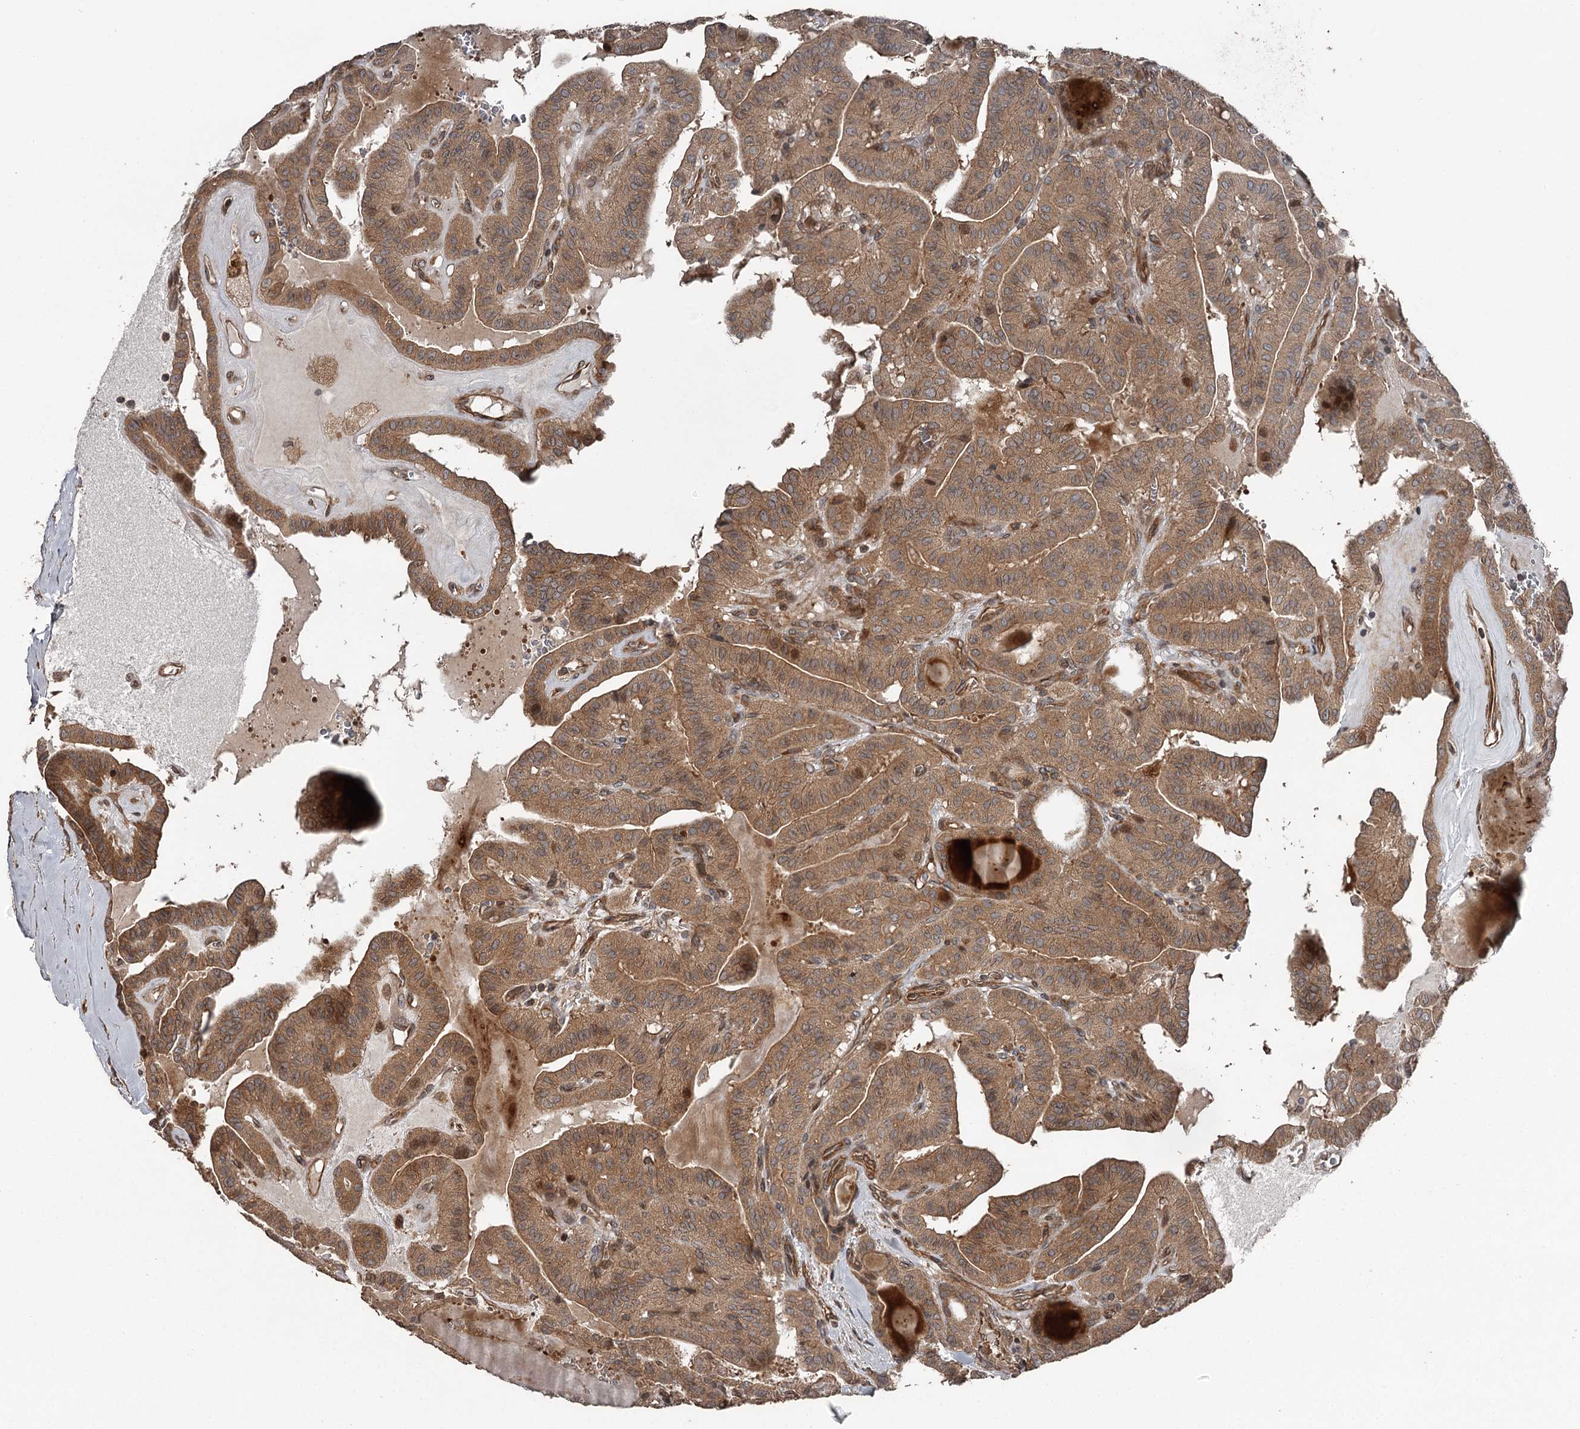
{"staining": {"intensity": "moderate", "quantity": ">75%", "location": "cytoplasmic/membranous"}, "tissue": "thyroid cancer", "cell_type": "Tumor cells", "image_type": "cancer", "snomed": [{"axis": "morphology", "description": "Papillary adenocarcinoma, NOS"}, {"axis": "topography", "description": "Thyroid gland"}], "caption": "An image showing moderate cytoplasmic/membranous positivity in about >75% of tumor cells in thyroid papillary adenocarcinoma, as visualized by brown immunohistochemical staining.", "gene": "RAB21", "patient": {"sex": "male", "age": 52}}